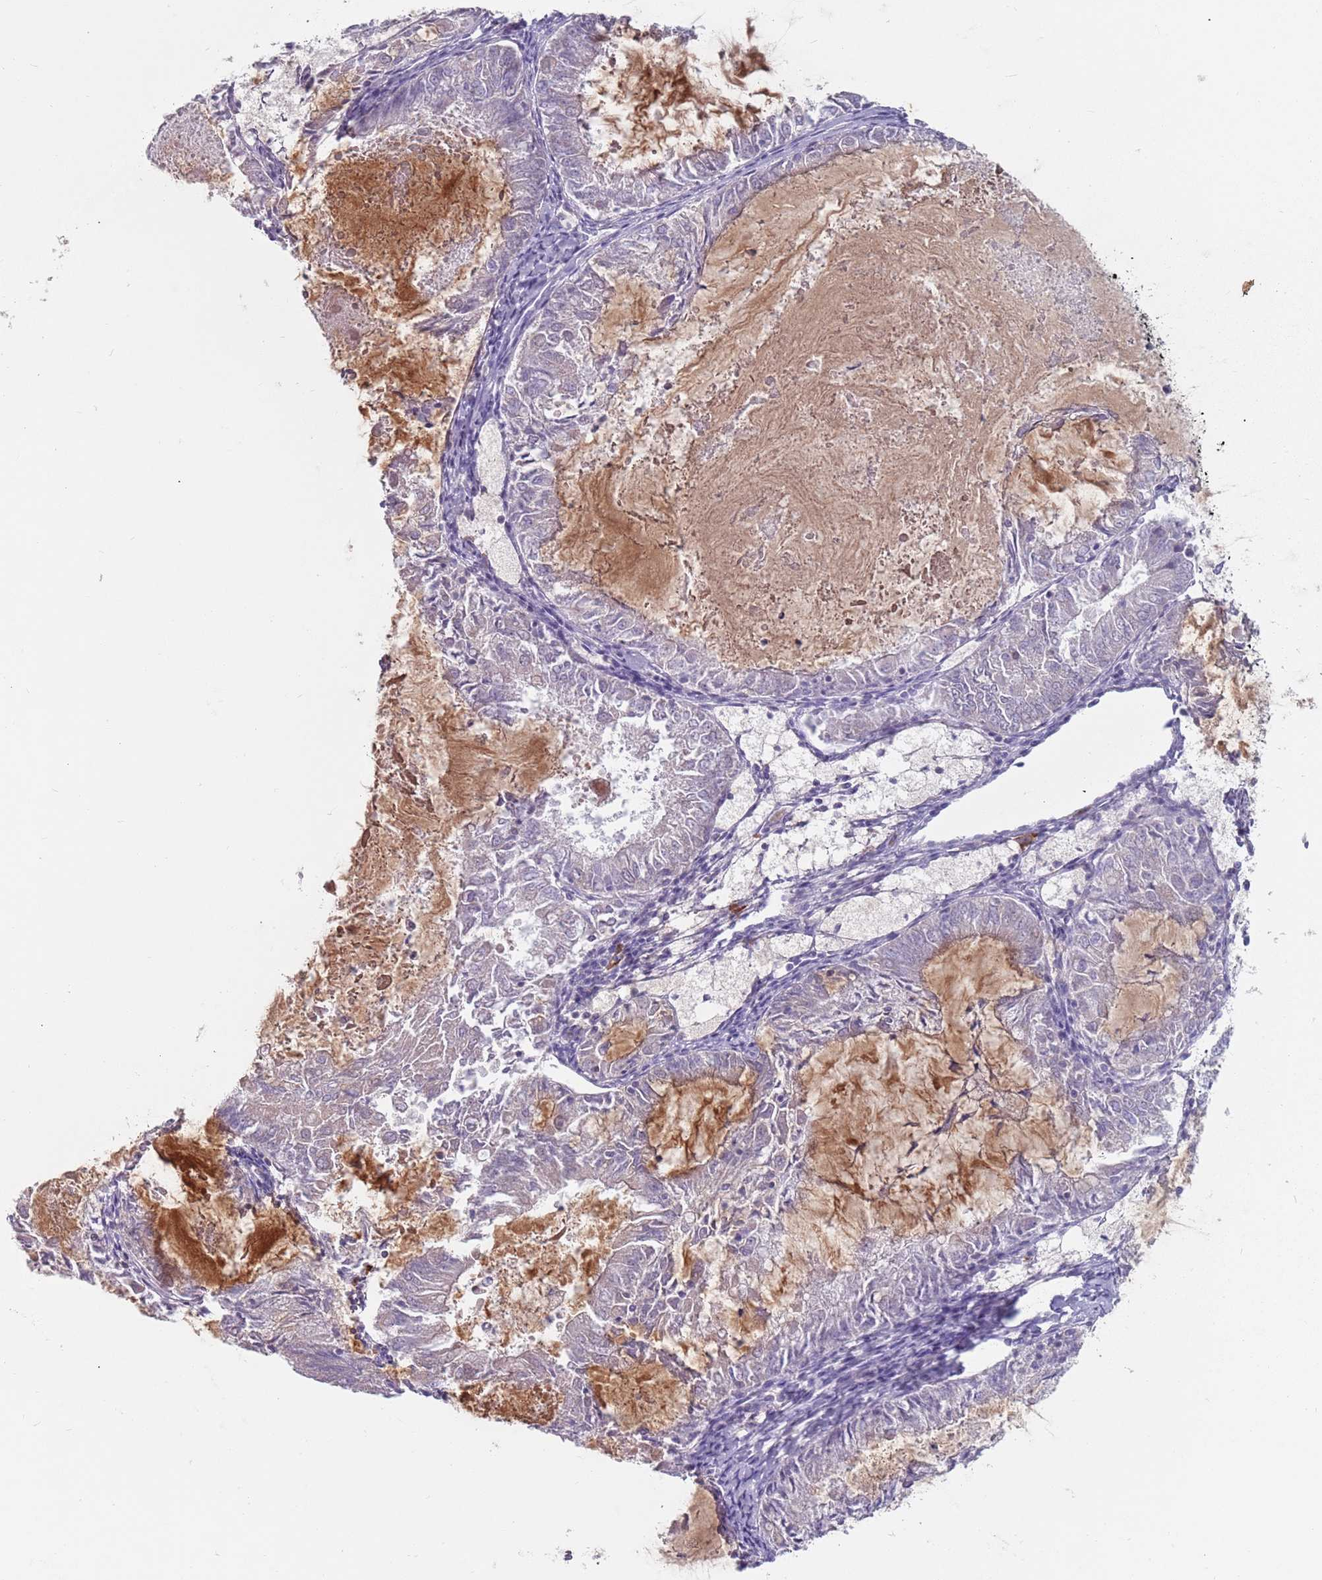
{"staining": {"intensity": "negative", "quantity": "none", "location": "none"}, "tissue": "endometrial cancer", "cell_type": "Tumor cells", "image_type": "cancer", "snomed": [{"axis": "morphology", "description": "Adenocarcinoma, NOS"}, {"axis": "topography", "description": "Endometrium"}], "caption": "This is a photomicrograph of IHC staining of adenocarcinoma (endometrial), which shows no positivity in tumor cells.", "gene": "STYK1", "patient": {"sex": "female", "age": 57}}